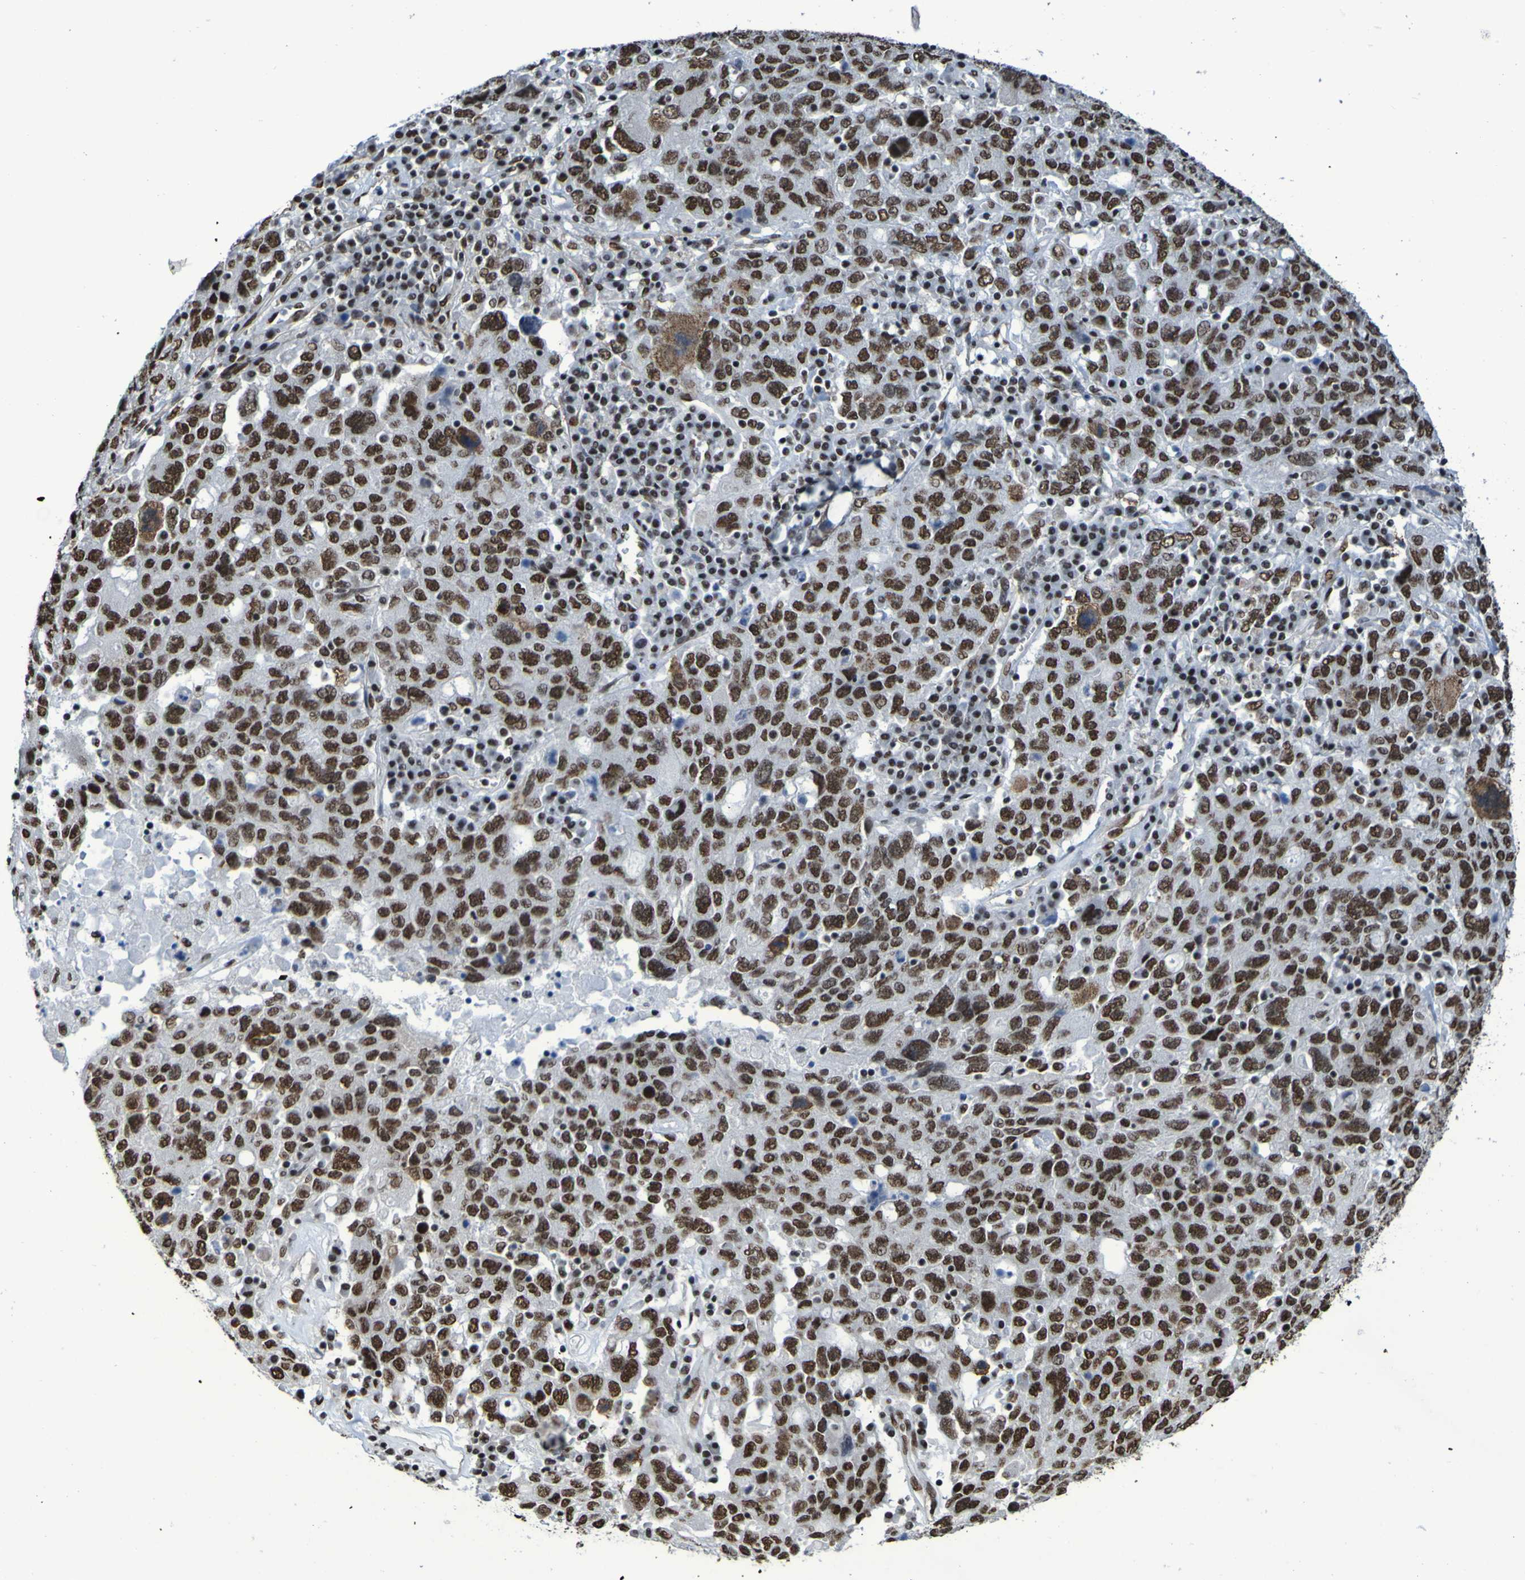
{"staining": {"intensity": "moderate", "quantity": ">75%", "location": "nuclear"}, "tissue": "ovarian cancer", "cell_type": "Tumor cells", "image_type": "cancer", "snomed": [{"axis": "morphology", "description": "Carcinoma, endometroid"}, {"axis": "topography", "description": "Ovary"}], "caption": "Tumor cells display moderate nuclear positivity in approximately >75% of cells in ovarian cancer.", "gene": "HNRNPR", "patient": {"sex": "female", "age": 62}}